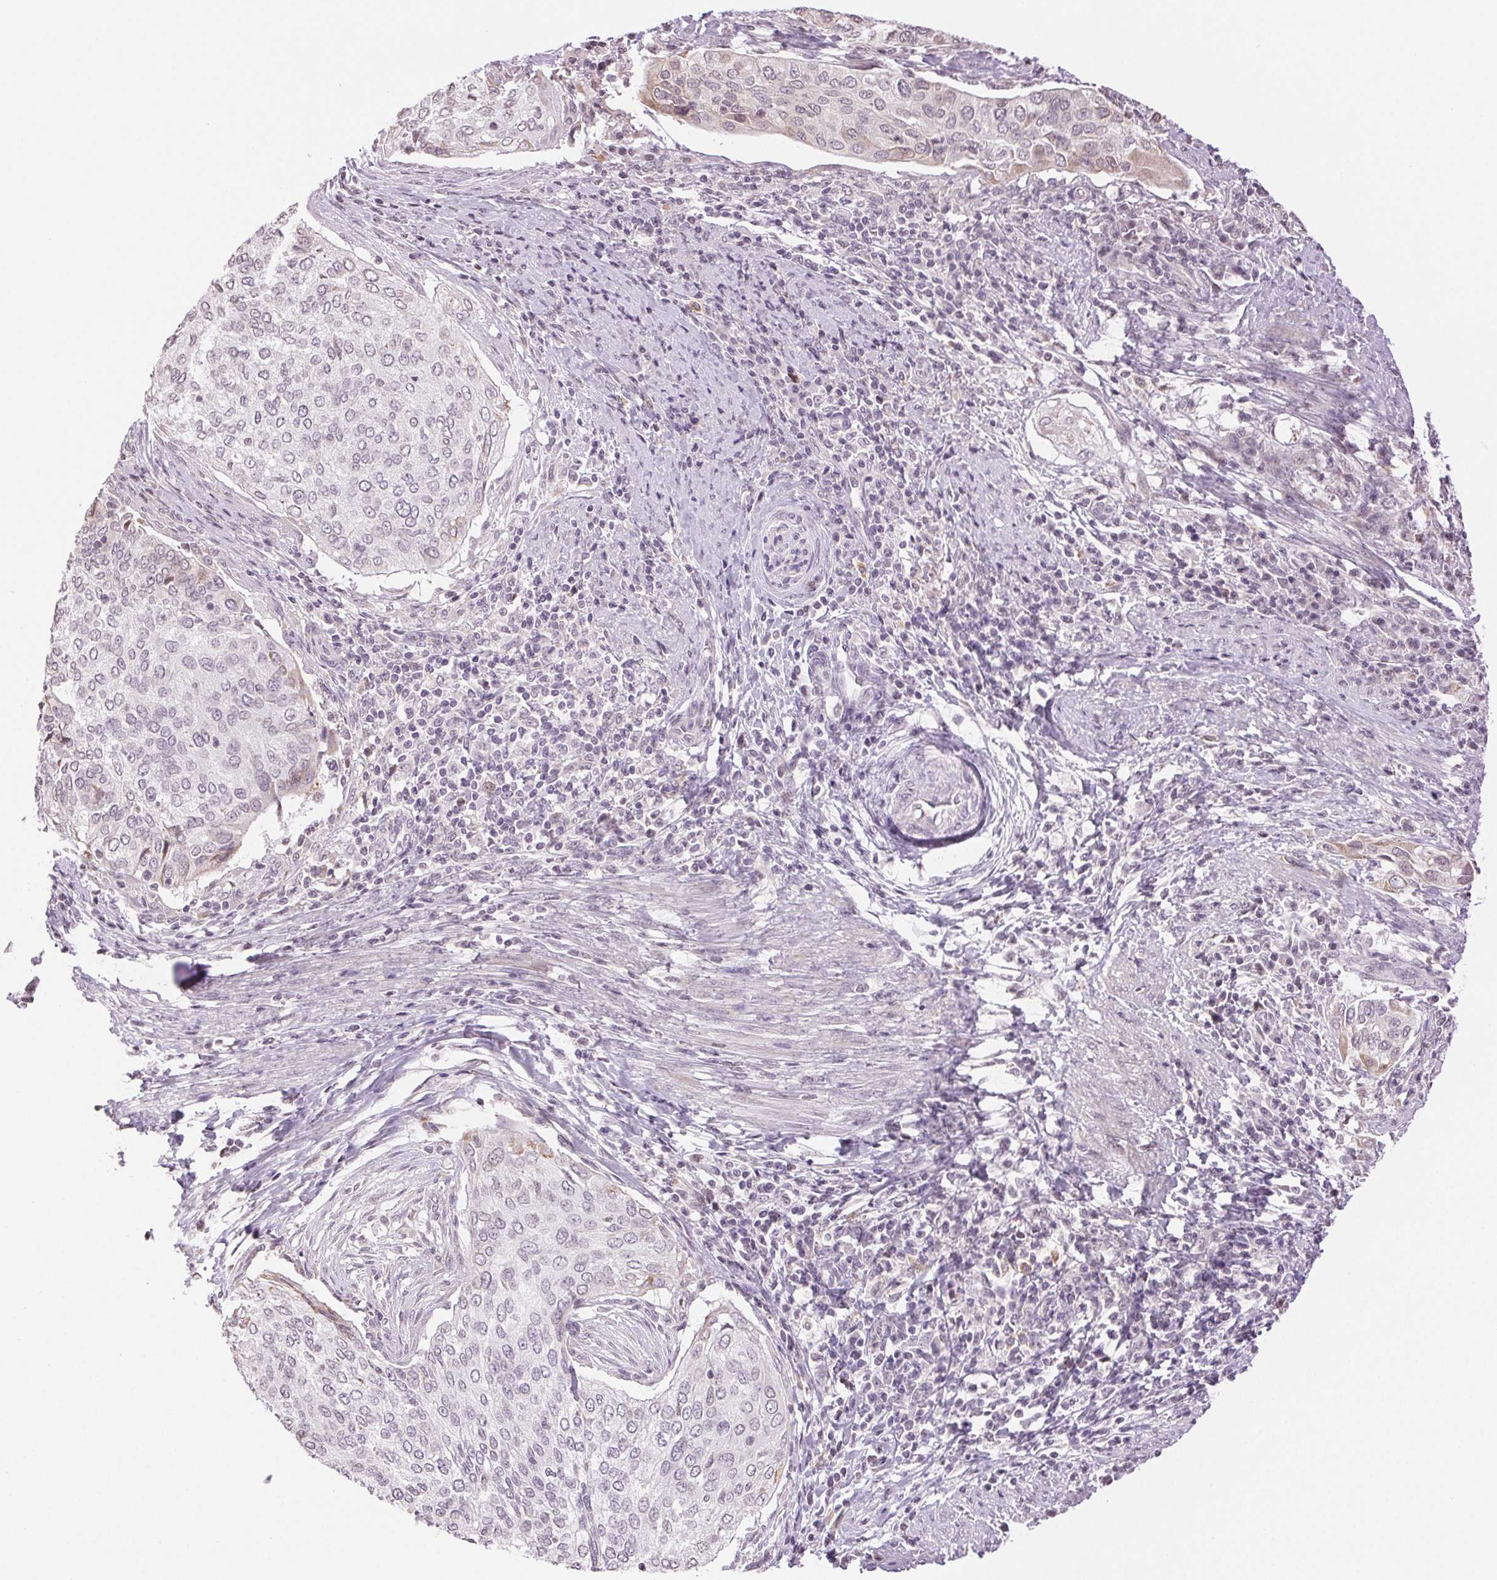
{"staining": {"intensity": "negative", "quantity": "none", "location": "none"}, "tissue": "cervical cancer", "cell_type": "Tumor cells", "image_type": "cancer", "snomed": [{"axis": "morphology", "description": "Squamous cell carcinoma, NOS"}, {"axis": "topography", "description": "Cervix"}], "caption": "IHC micrograph of human cervical cancer (squamous cell carcinoma) stained for a protein (brown), which shows no staining in tumor cells.", "gene": "TNNT3", "patient": {"sex": "female", "age": 38}}